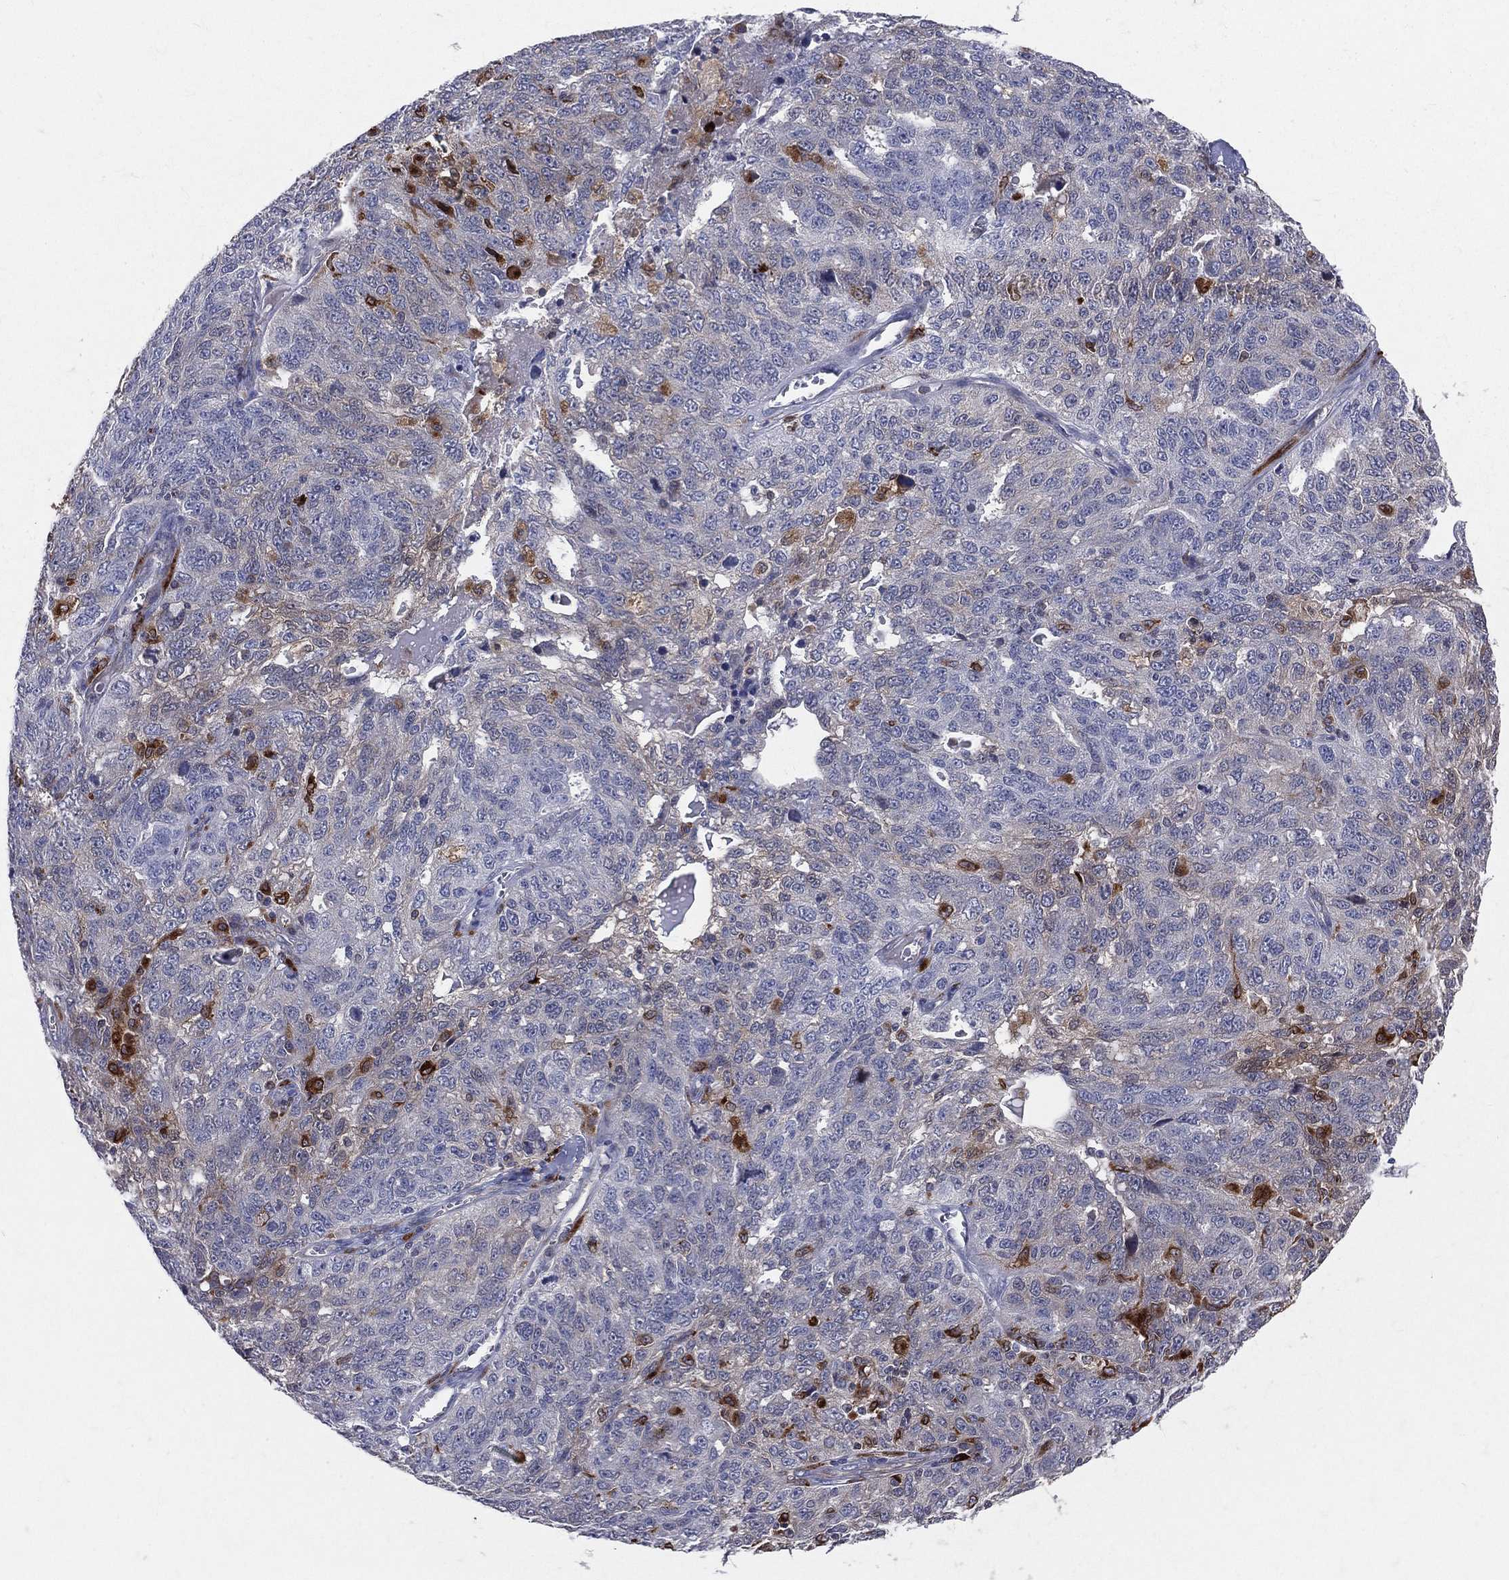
{"staining": {"intensity": "moderate", "quantity": "<25%", "location": "cytoplasmic/membranous"}, "tissue": "ovarian cancer", "cell_type": "Tumor cells", "image_type": "cancer", "snomed": [{"axis": "morphology", "description": "Cystadenocarcinoma, serous, NOS"}, {"axis": "topography", "description": "Ovary"}], "caption": "Immunohistochemical staining of ovarian cancer demonstrates moderate cytoplasmic/membranous protein staining in about <25% of tumor cells.", "gene": "CD74", "patient": {"sex": "female", "age": 71}}